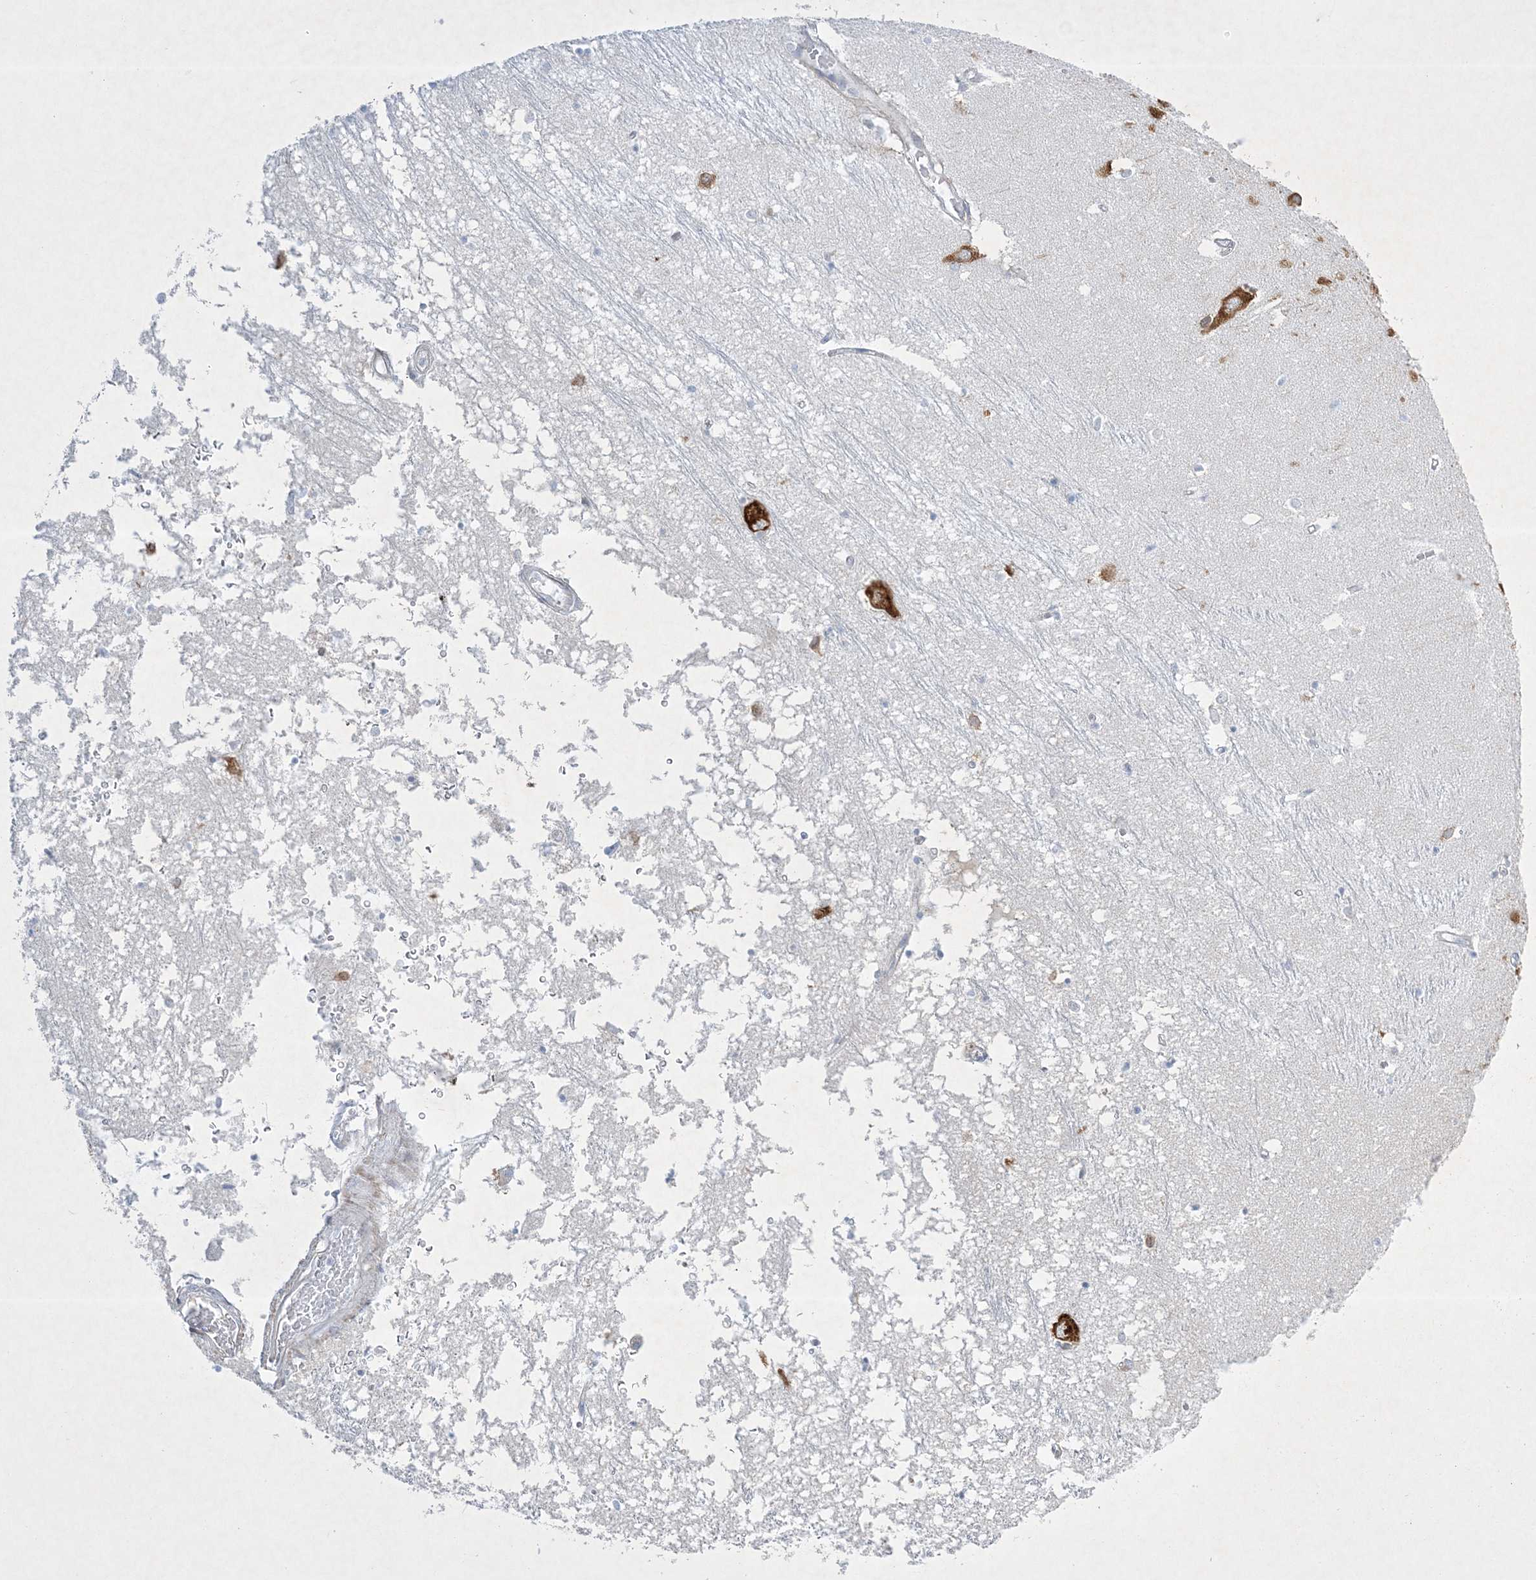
{"staining": {"intensity": "negative", "quantity": "none", "location": "none"}, "tissue": "hippocampus", "cell_type": "Glial cells", "image_type": "normal", "snomed": [{"axis": "morphology", "description": "Normal tissue, NOS"}, {"axis": "topography", "description": "Hippocampus"}], "caption": "High magnification brightfield microscopy of unremarkable hippocampus stained with DAB (brown) and counterstained with hematoxylin (blue): glial cells show no significant expression. (DAB immunohistochemistry (IHC) with hematoxylin counter stain).", "gene": "FARSB", "patient": {"sex": "male", "age": 70}}